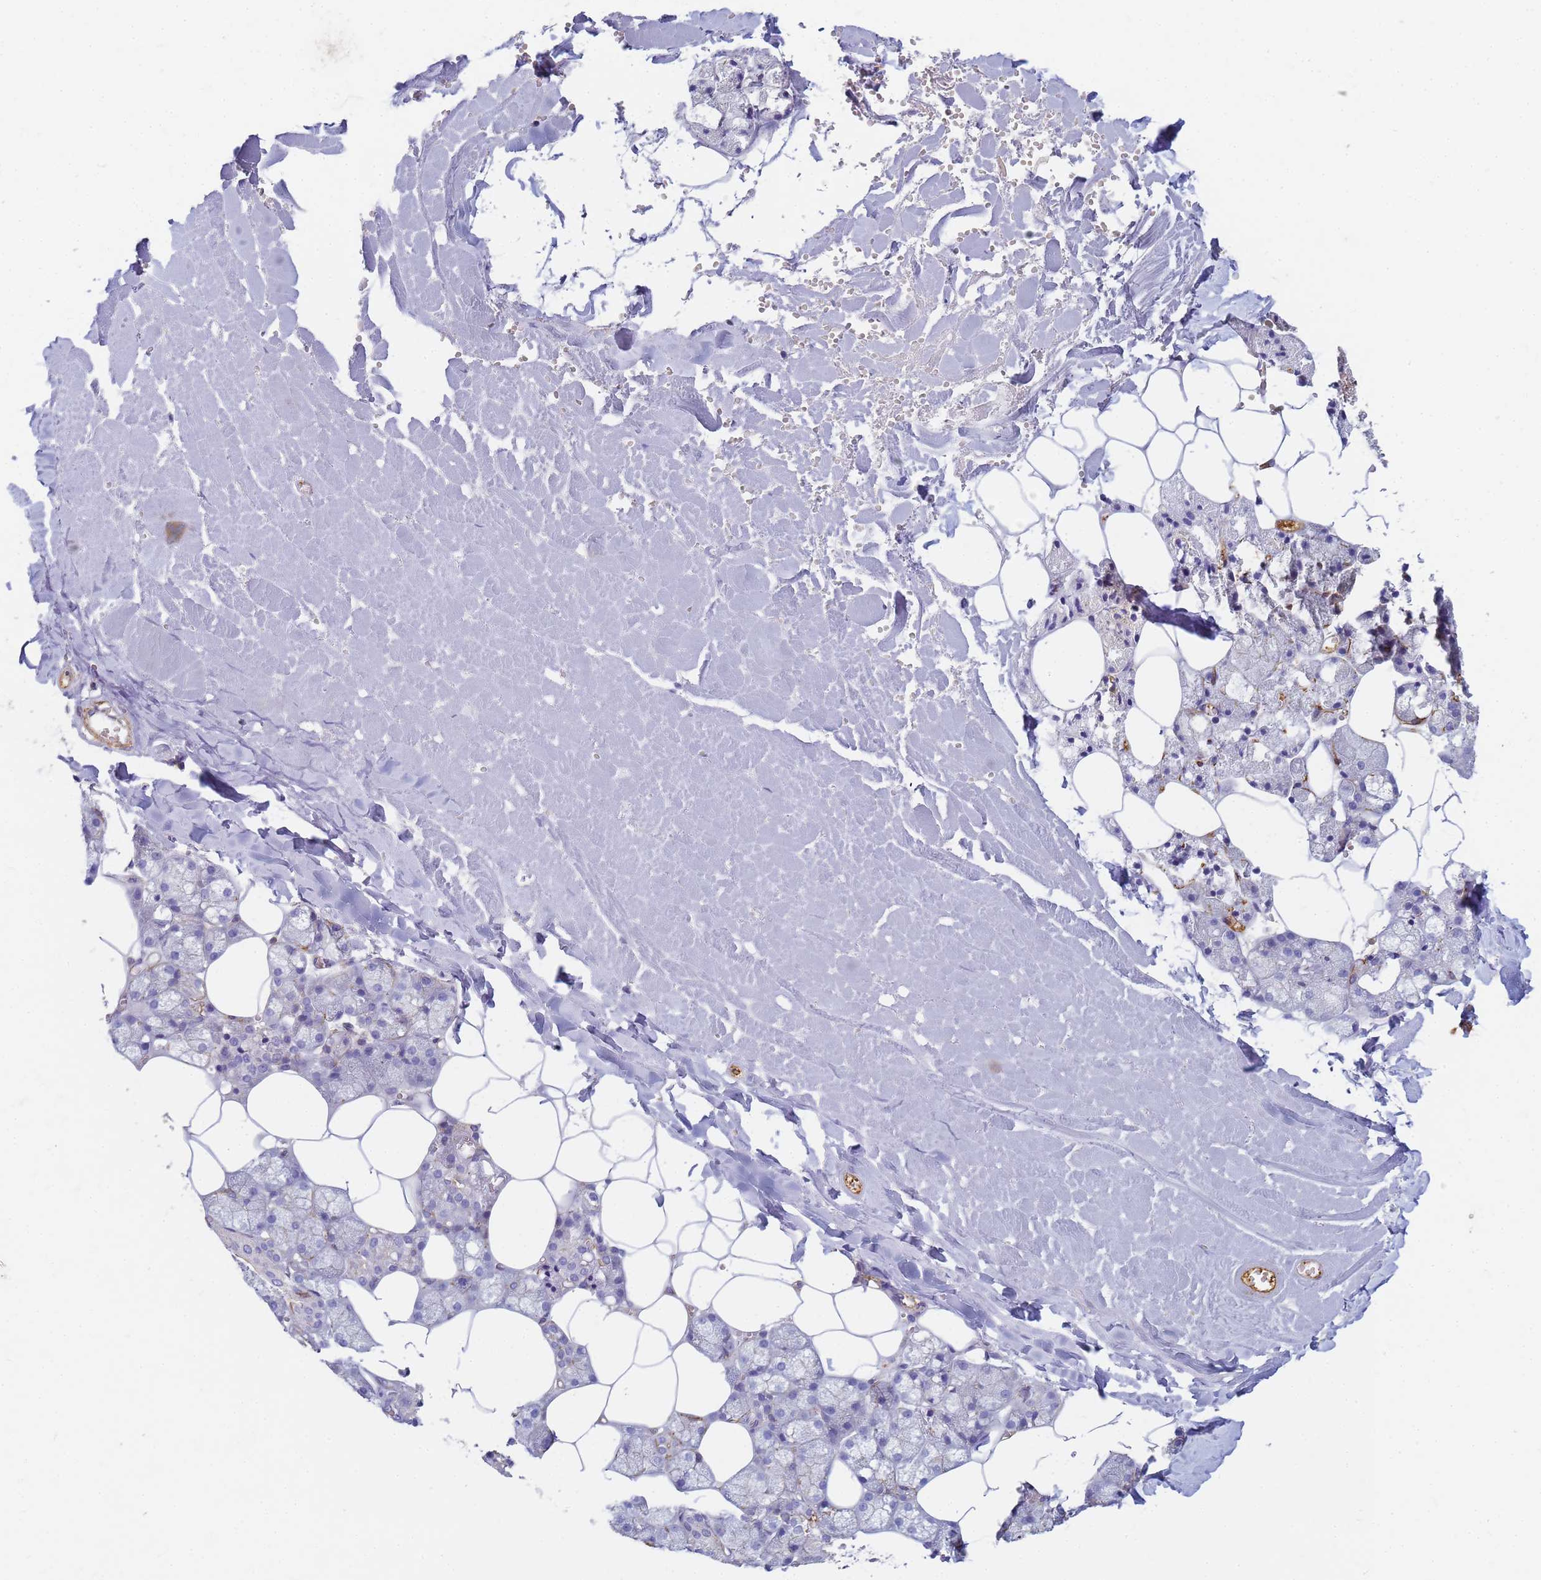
{"staining": {"intensity": "weak", "quantity": "<25%", "location": "cytoplasmic/membranous"}, "tissue": "salivary gland", "cell_type": "Glandular cells", "image_type": "normal", "snomed": [{"axis": "morphology", "description": "Normal tissue, NOS"}, {"axis": "topography", "description": "Salivary gland"}], "caption": "IHC image of normal salivary gland: salivary gland stained with DAB exhibits no significant protein positivity in glandular cells. (Stains: DAB immunohistochemistry with hematoxylin counter stain, Microscopy: brightfield microscopy at high magnification).", "gene": "TPM1", "patient": {"sex": "male", "age": 62}}